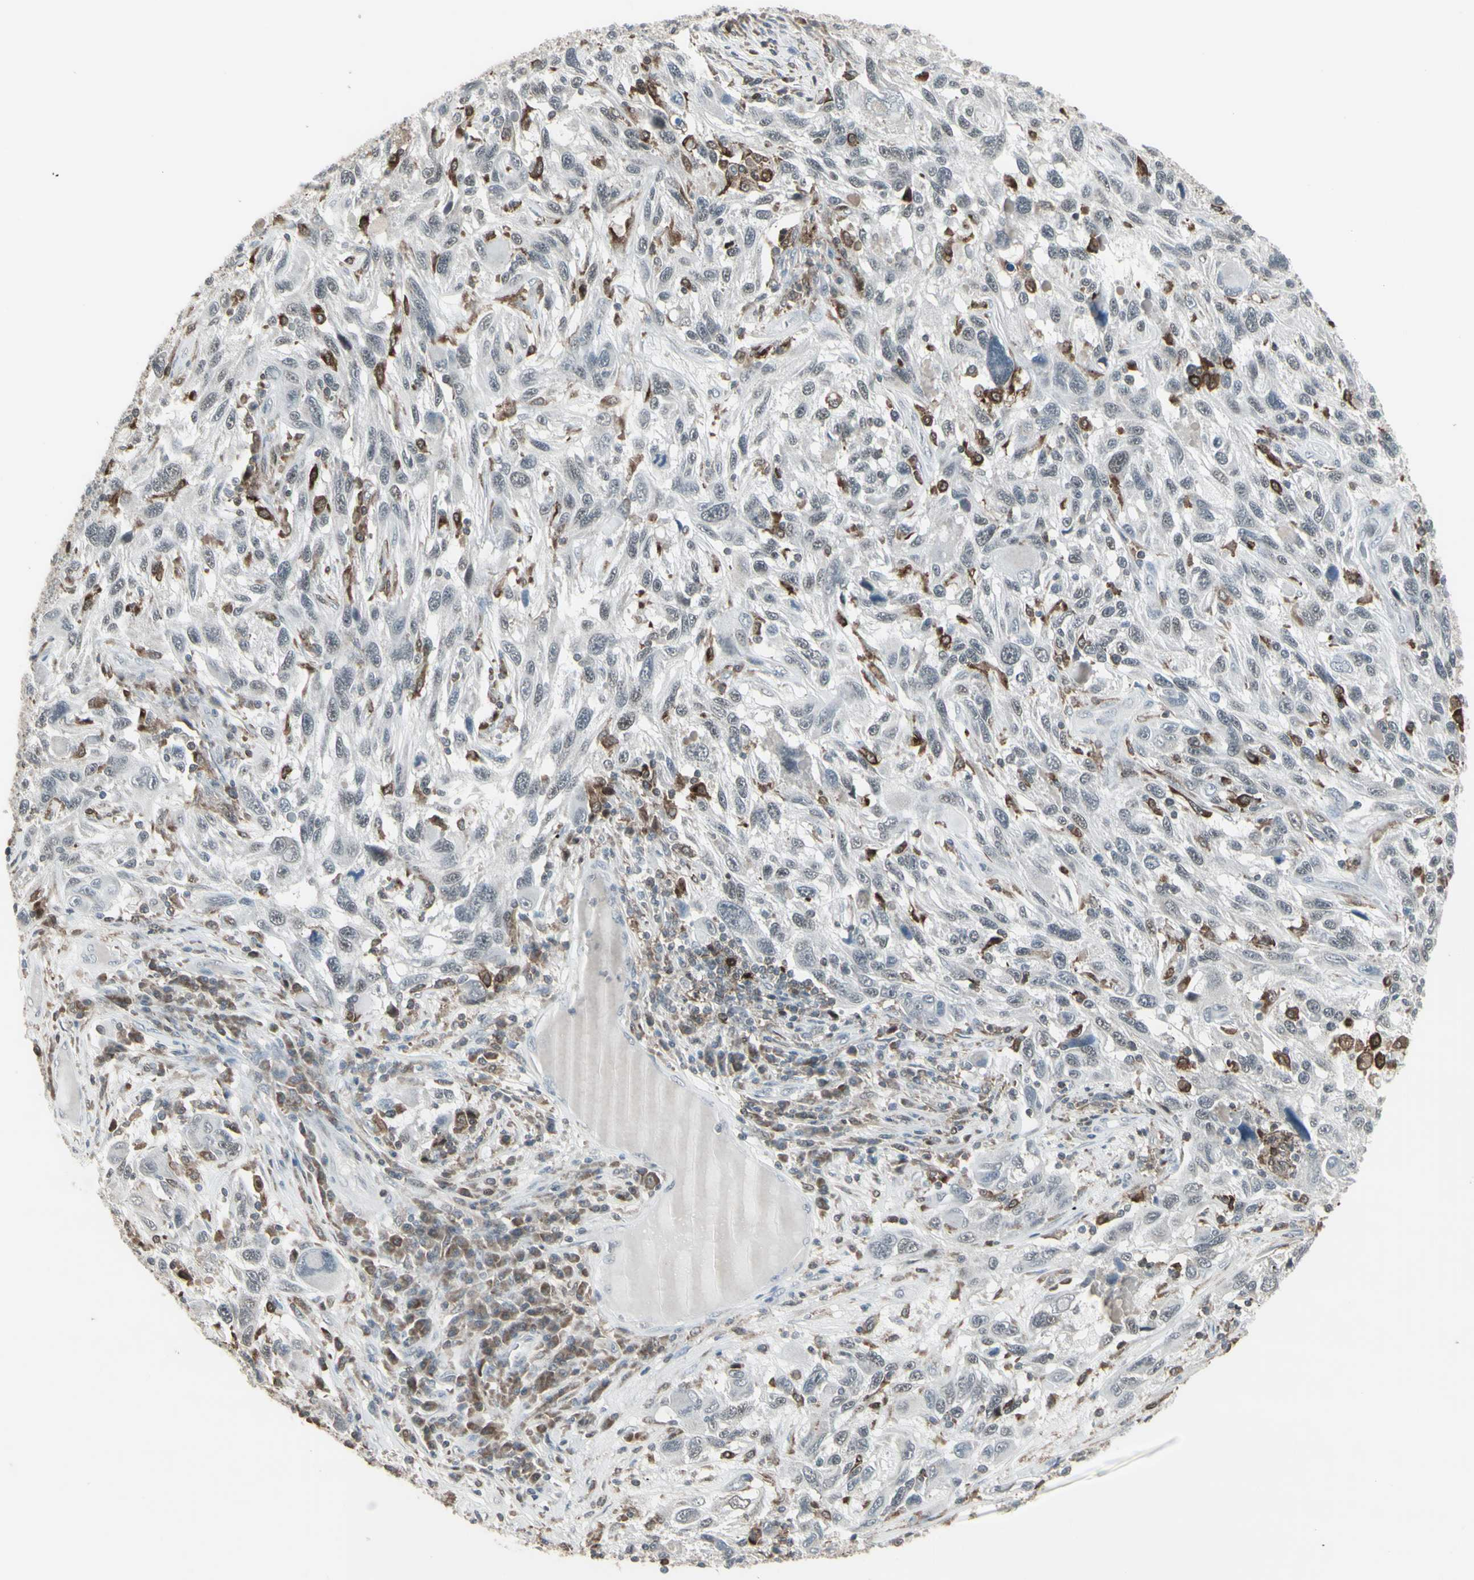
{"staining": {"intensity": "negative", "quantity": "none", "location": "none"}, "tissue": "melanoma", "cell_type": "Tumor cells", "image_type": "cancer", "snomed": [{"axis": "morphology", "description": "Malignant melanoma, NOS"}, {"axis": "topography", "description": "Skin"}], "caption": "High power microscopy photomicrograph of an immunohistochemistry micrograph of melanoma, revealing no significant staining in tumor cells.", "gene": "SAMSN1", "patient": {"sex": "male", "age": 53}}